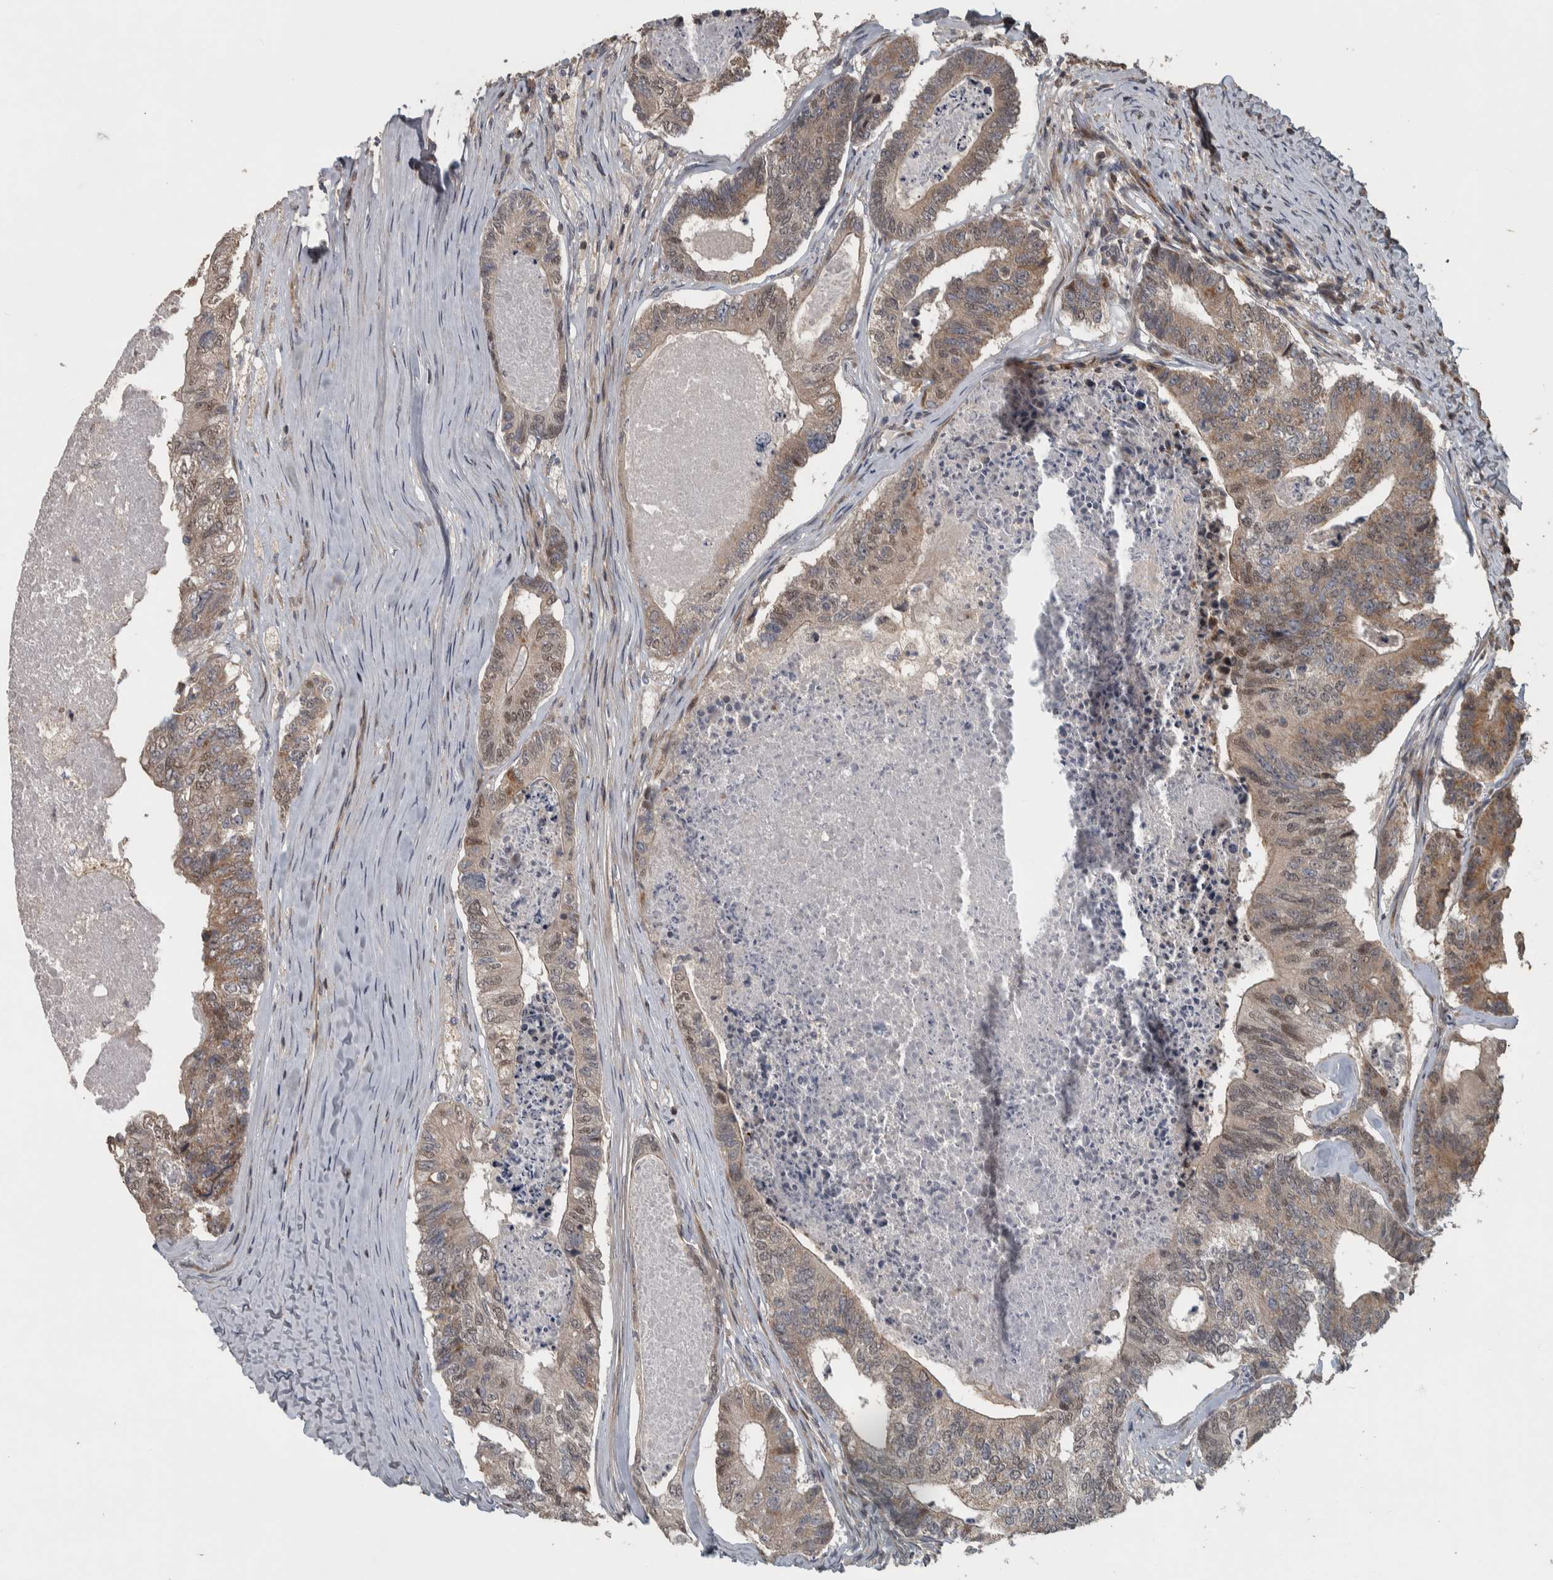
{"staining": {"intensity": "weak", "quantity": "25%-75%", "location": "cytoplasmic/membranous,nuclear"}, "tissue": "colorectal cancer", "cell_type": "Tumor cells", "image_type": "cancer", "snomed": [{"axis": "morphology", "description": "Adenocarcinoma, NOS"}, {"axis": "topography", "description": "Colon"}], "caption": "Human colorectal adenocarcinoma stained with a brown dye shows weak cytoplasmic/membranous and nuclear positive positivity in approximately 25%-75% of tumor cells.", "gene": "ERAL1", "patient": {"sex": "female", "age": 67}}